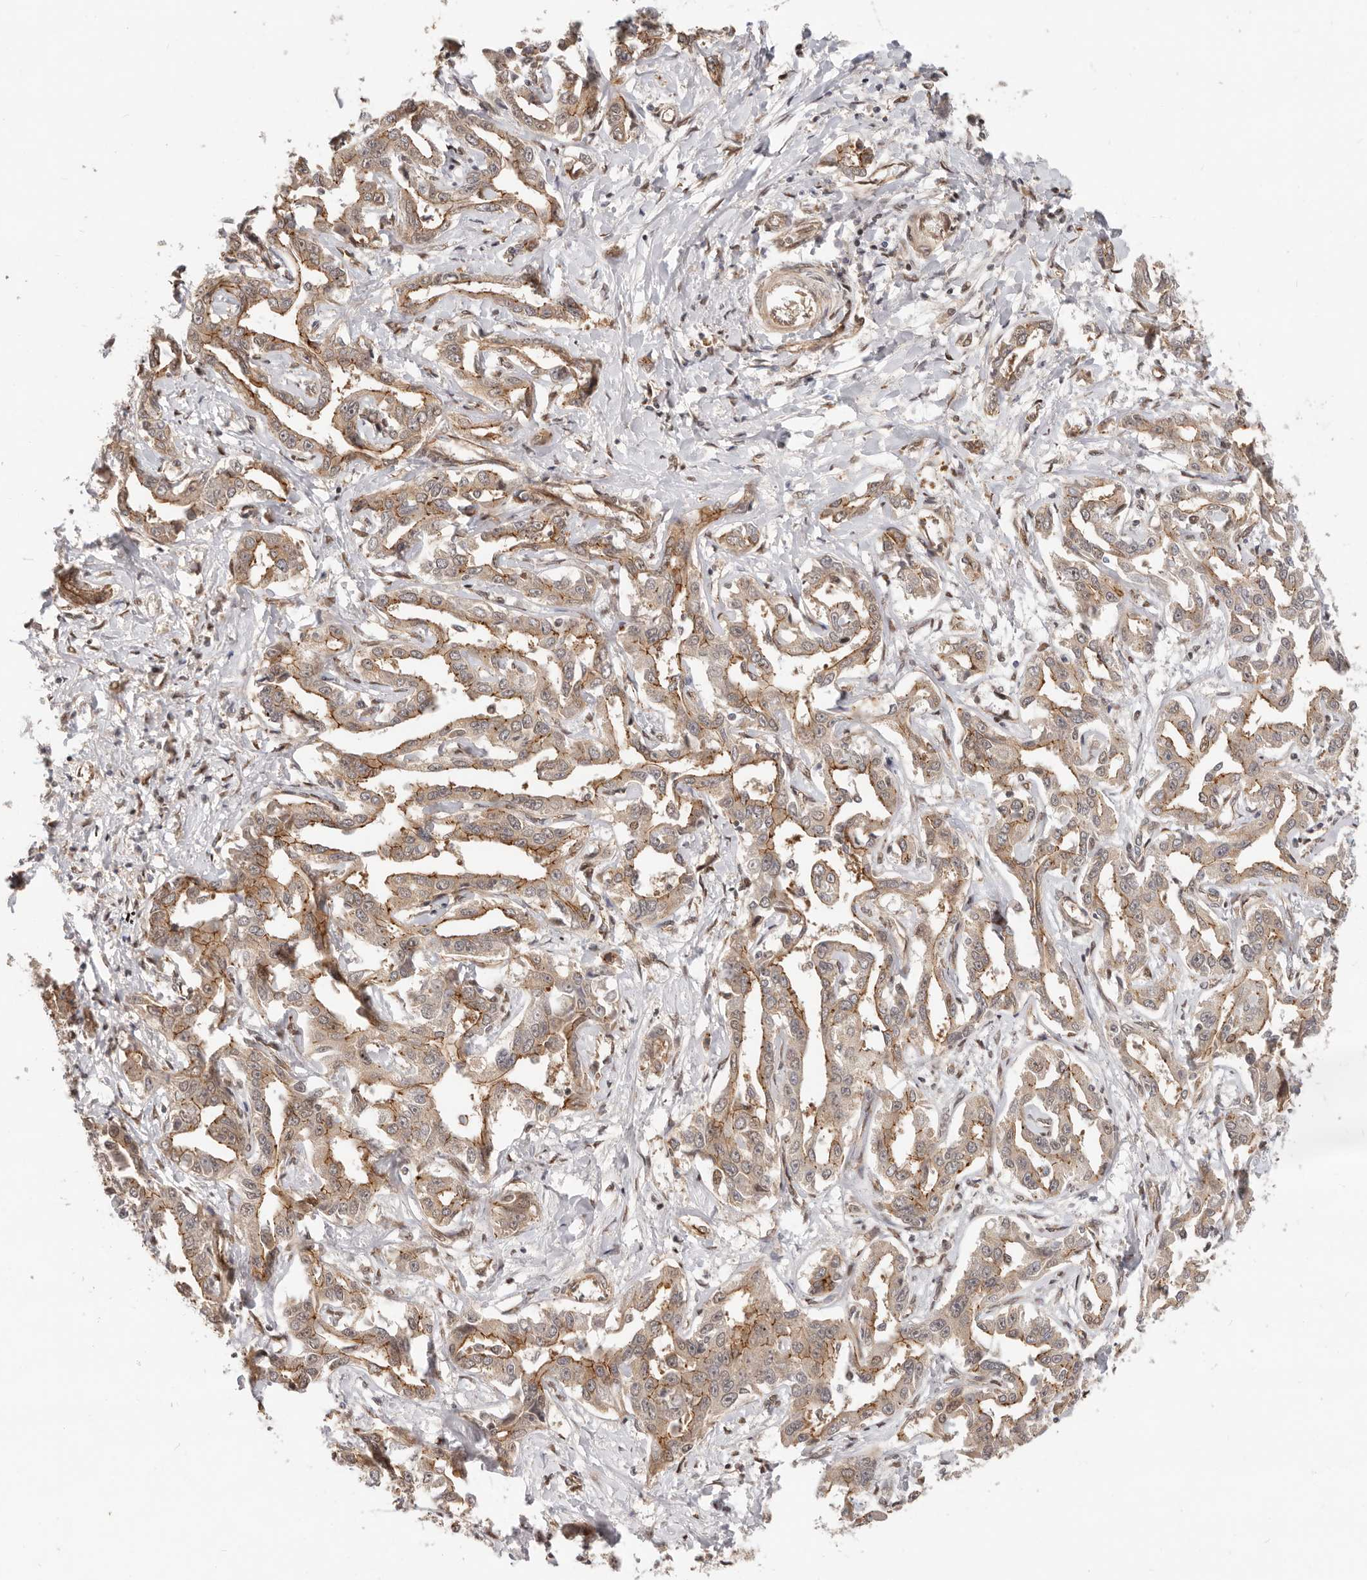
{"staining": {"intensity": "moderate", "quantity": ">75%", "location": "cytoplasmic/membranous"}, "tissue": "liver cancer", "cell_type": "Tumor cells", "image_type": "cancer", "snomed": [{"axis": "morphology", "description": "Cholangiocarcinoma"}, {"axis": "topography", "description": "Liver"}], "caption": "Moderate cytoplasmic/membranous protein expression is seen in about >75% of tumor cells in liver cancer. The staining was performed using DAB (3,3'-diaminobenzidine) to visualize the protein expression in brown, while the nuclei were stained in blue with hematoxylin (Magnification: 20x).", "gene": "USP49", "patient": {"sex": "male", "age": 59}}